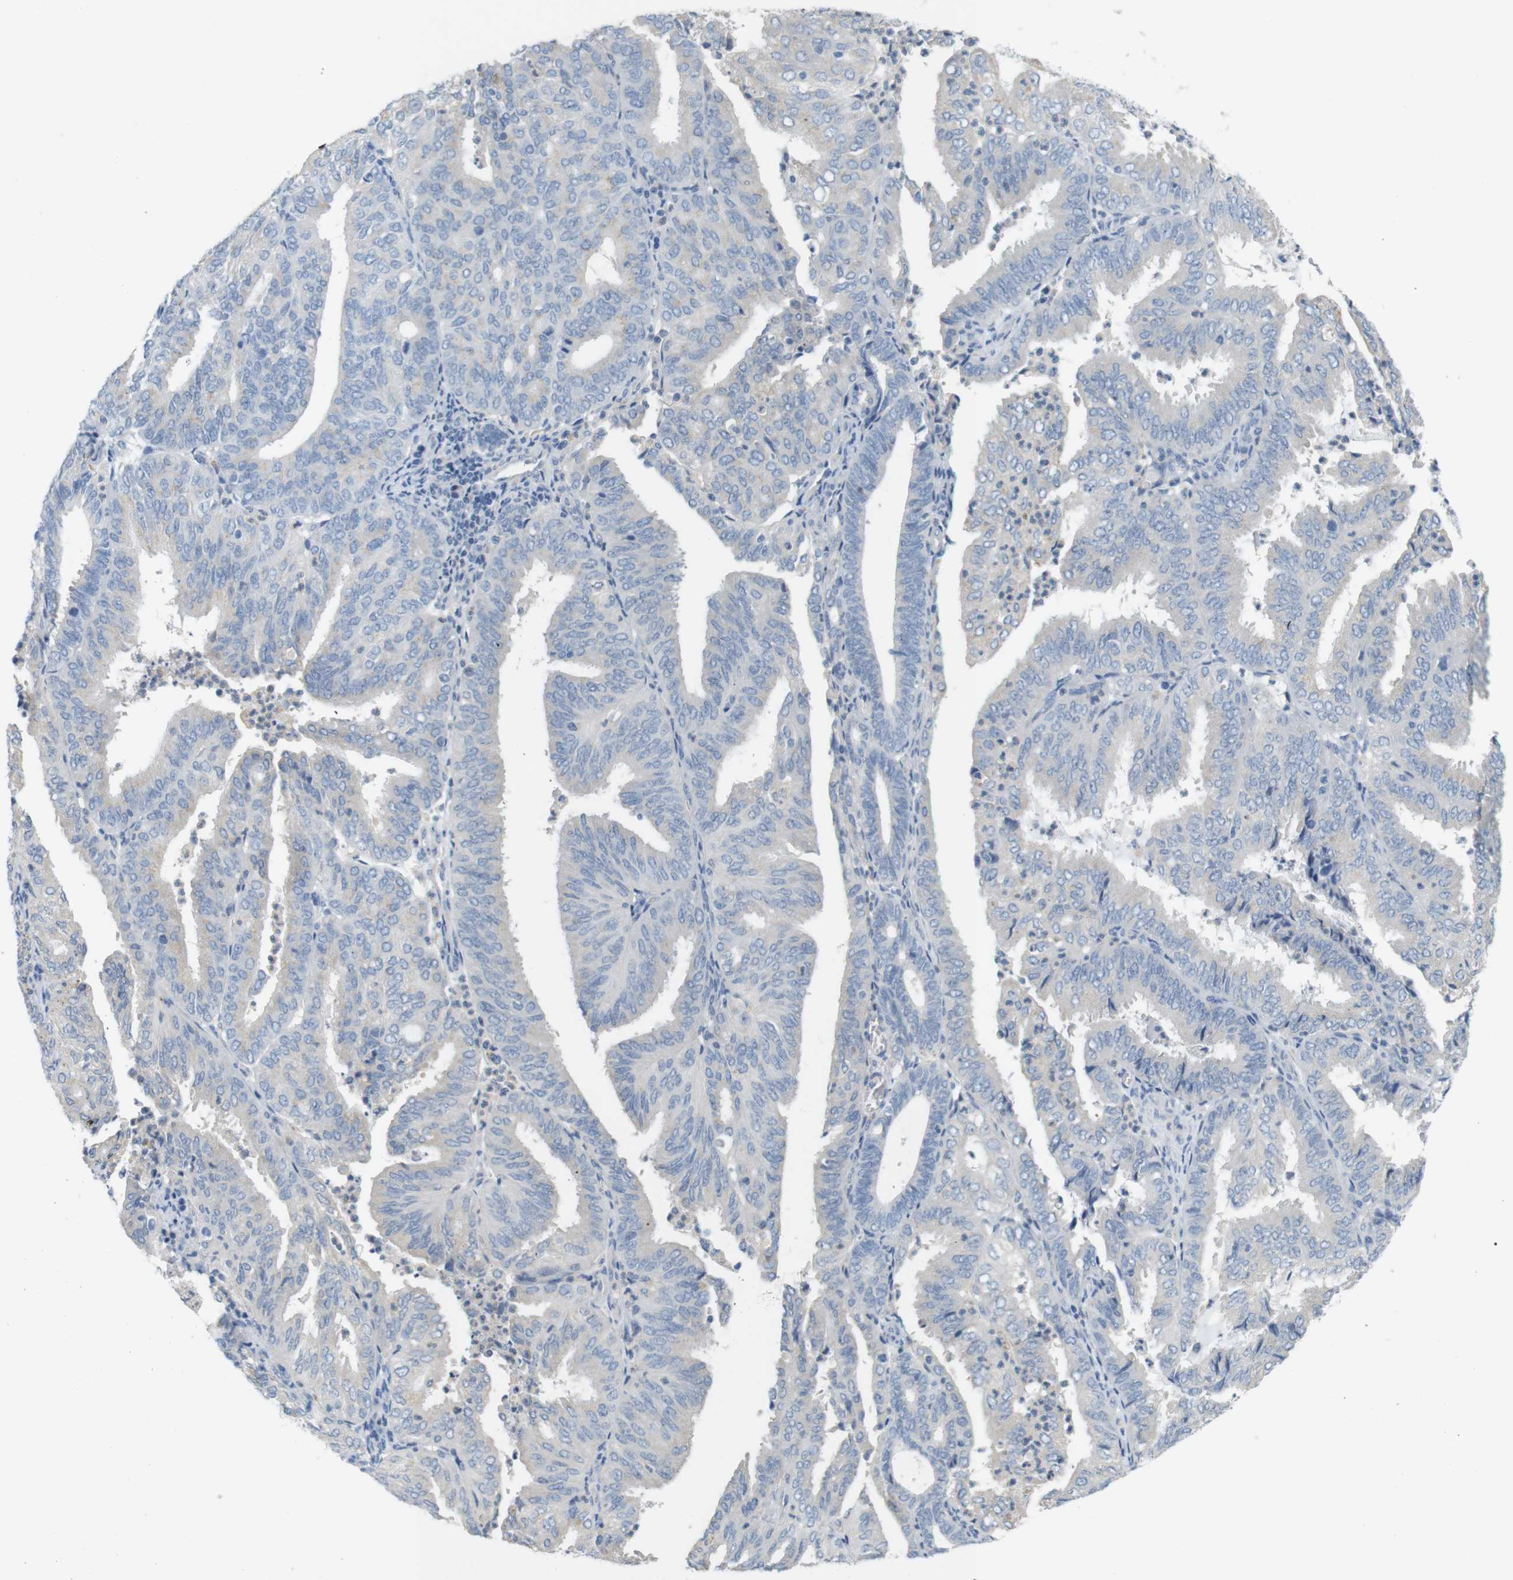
{"staining": {"intensity": "negative", "quantity": "none", "location": "none"}, "tissue": "endometrial cancer", "cell_type": "Tumor cells", "image_type": "cancer", "snomed": [{"axis": "morphology", "description": "Adenocarcinoma, NOS"}, {"axis": "topography", "description": "Uterus"}], "caption": "Tumor cells show no significant staining in endometrial cancer.", "gene": "LRRK2", "patient": {"sex": "female", "age": 60}}